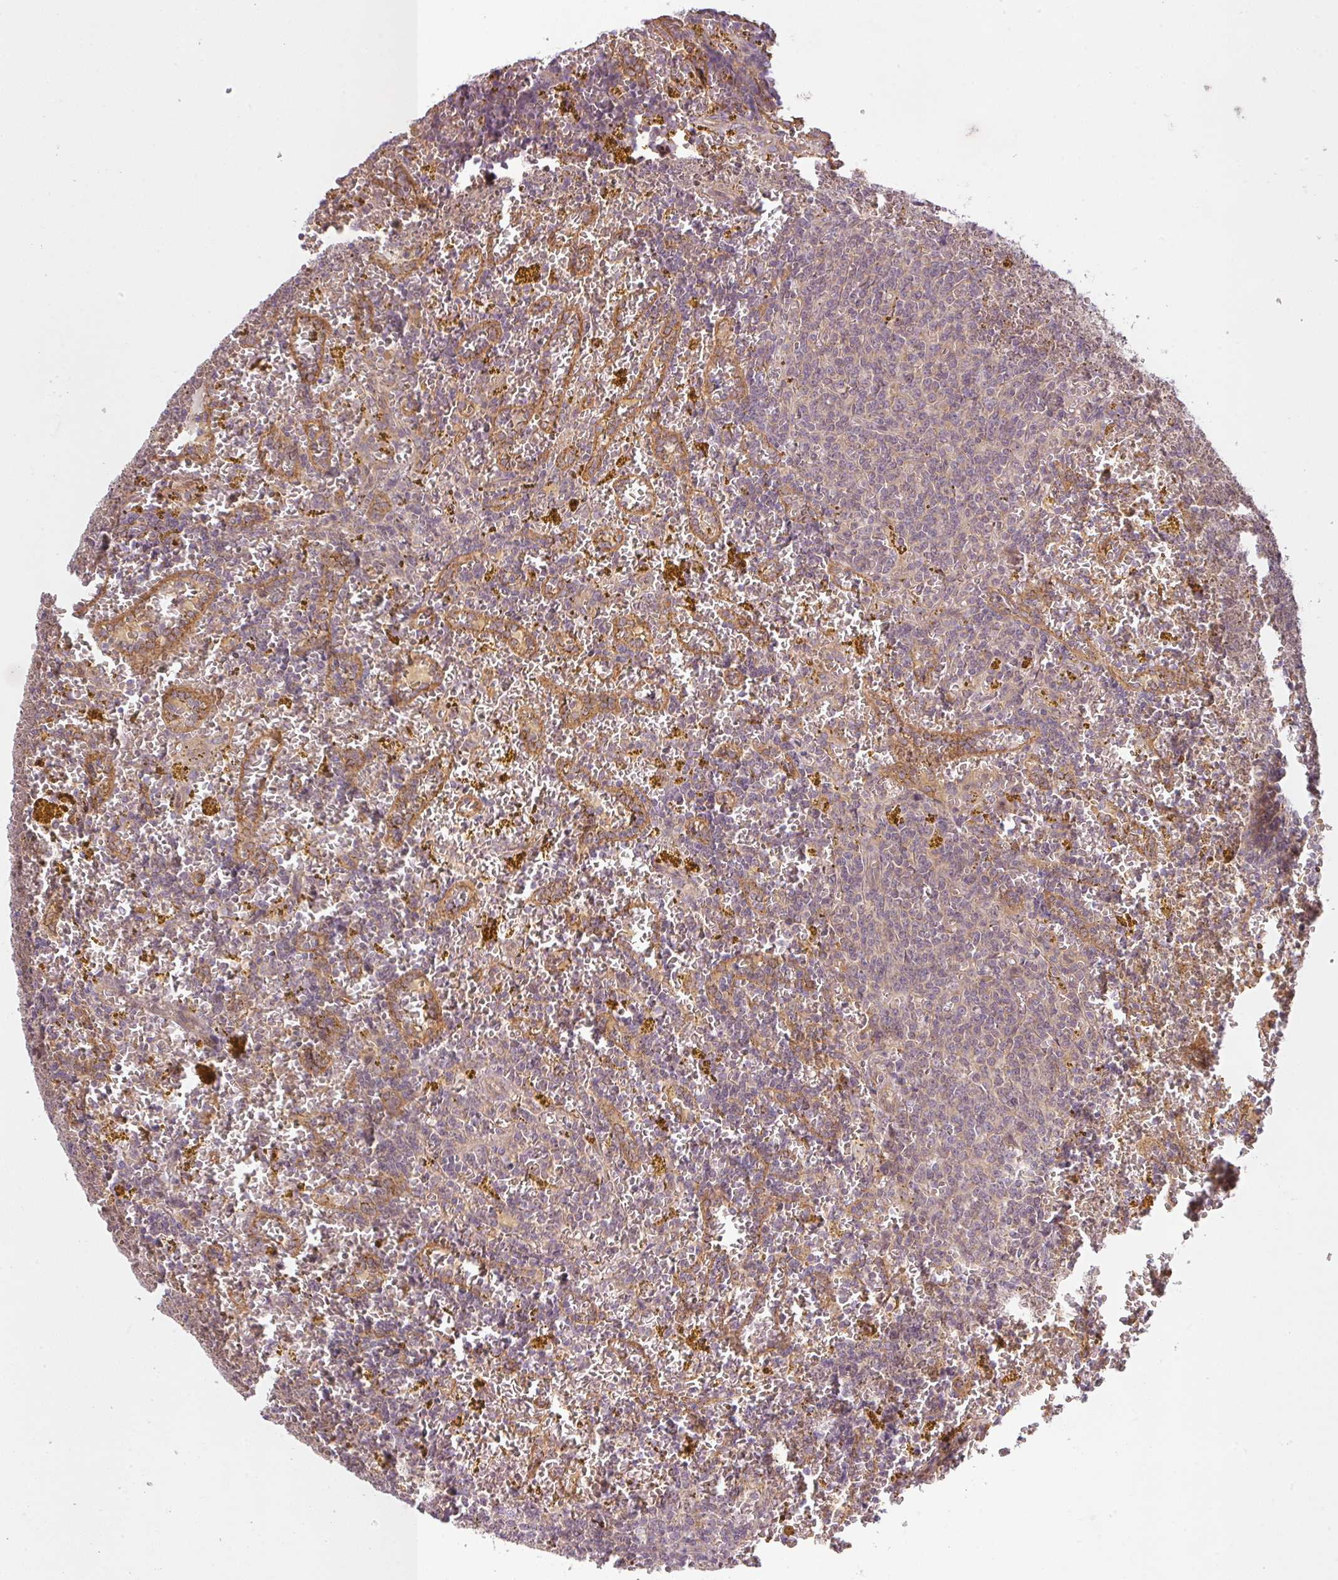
{"staining": {"intensity": "weak", "quantity": "25%-75%", "location": "nuclear"}, "tissue": "lymphoma", "cell_type": "Tumor cells", "image_type": "cancer", "snomed": [{"axis": "morphology", "description": "Malignant lymphoma, non-Hodgkin's type, Low grade"}, {"axis": "topography", "description": "Spleen"}, {"axis": "topography", "description": "Lymph node"}], "caption": "Weak nuclear protein staining is appreciated in approximately 25%-75% of tumor cells in malignant lymphoma, non-Hodgkin's type (low-grade). (DAB IHC with brightfield microscopy, high magnification).", "gene": "RNF31", "patient": {"sex": "female", "age": 66}}